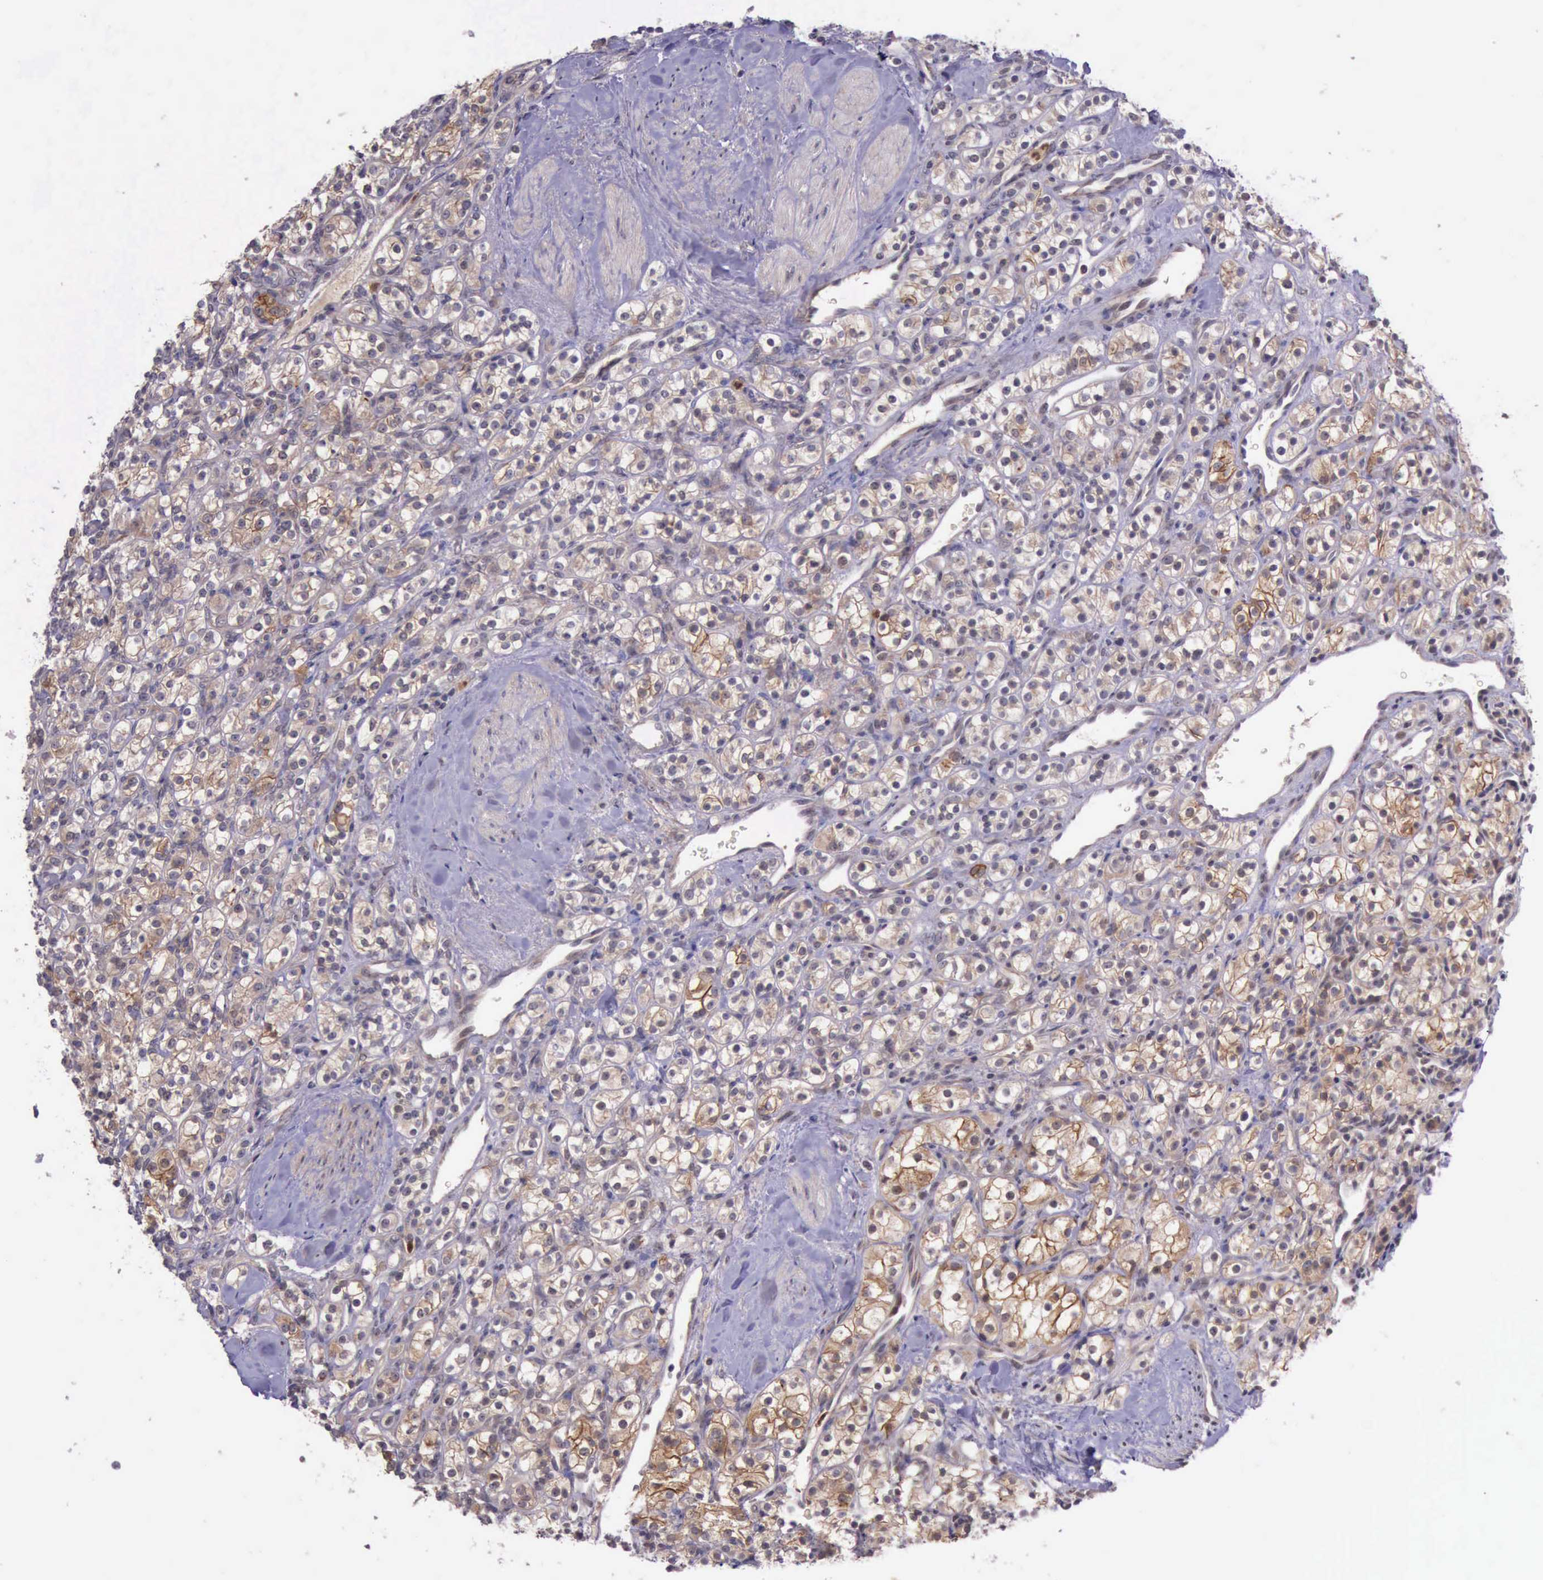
{"staining": {"intensity": "weak", "quantity": "<25%", "location": "cytoplasmic/membranous"}, "tissue": "renal cancer", "cell_type": "Tumor cells", "image_type": "cancer", "snomed": [{"axis": "morphology", "description": "Adenocarcinoma, NOS"}, {"axis": "topography", "description": "Kidney"}], "caption": "Image shows no protein expression in tumor cells of renal cancer (adenocarcinoma) tissue. (Brightfield microscopy of DAB IHC at high magnification).", "gene": "PRICKLE3", "patient": {"sex": "male", "age": 77}}